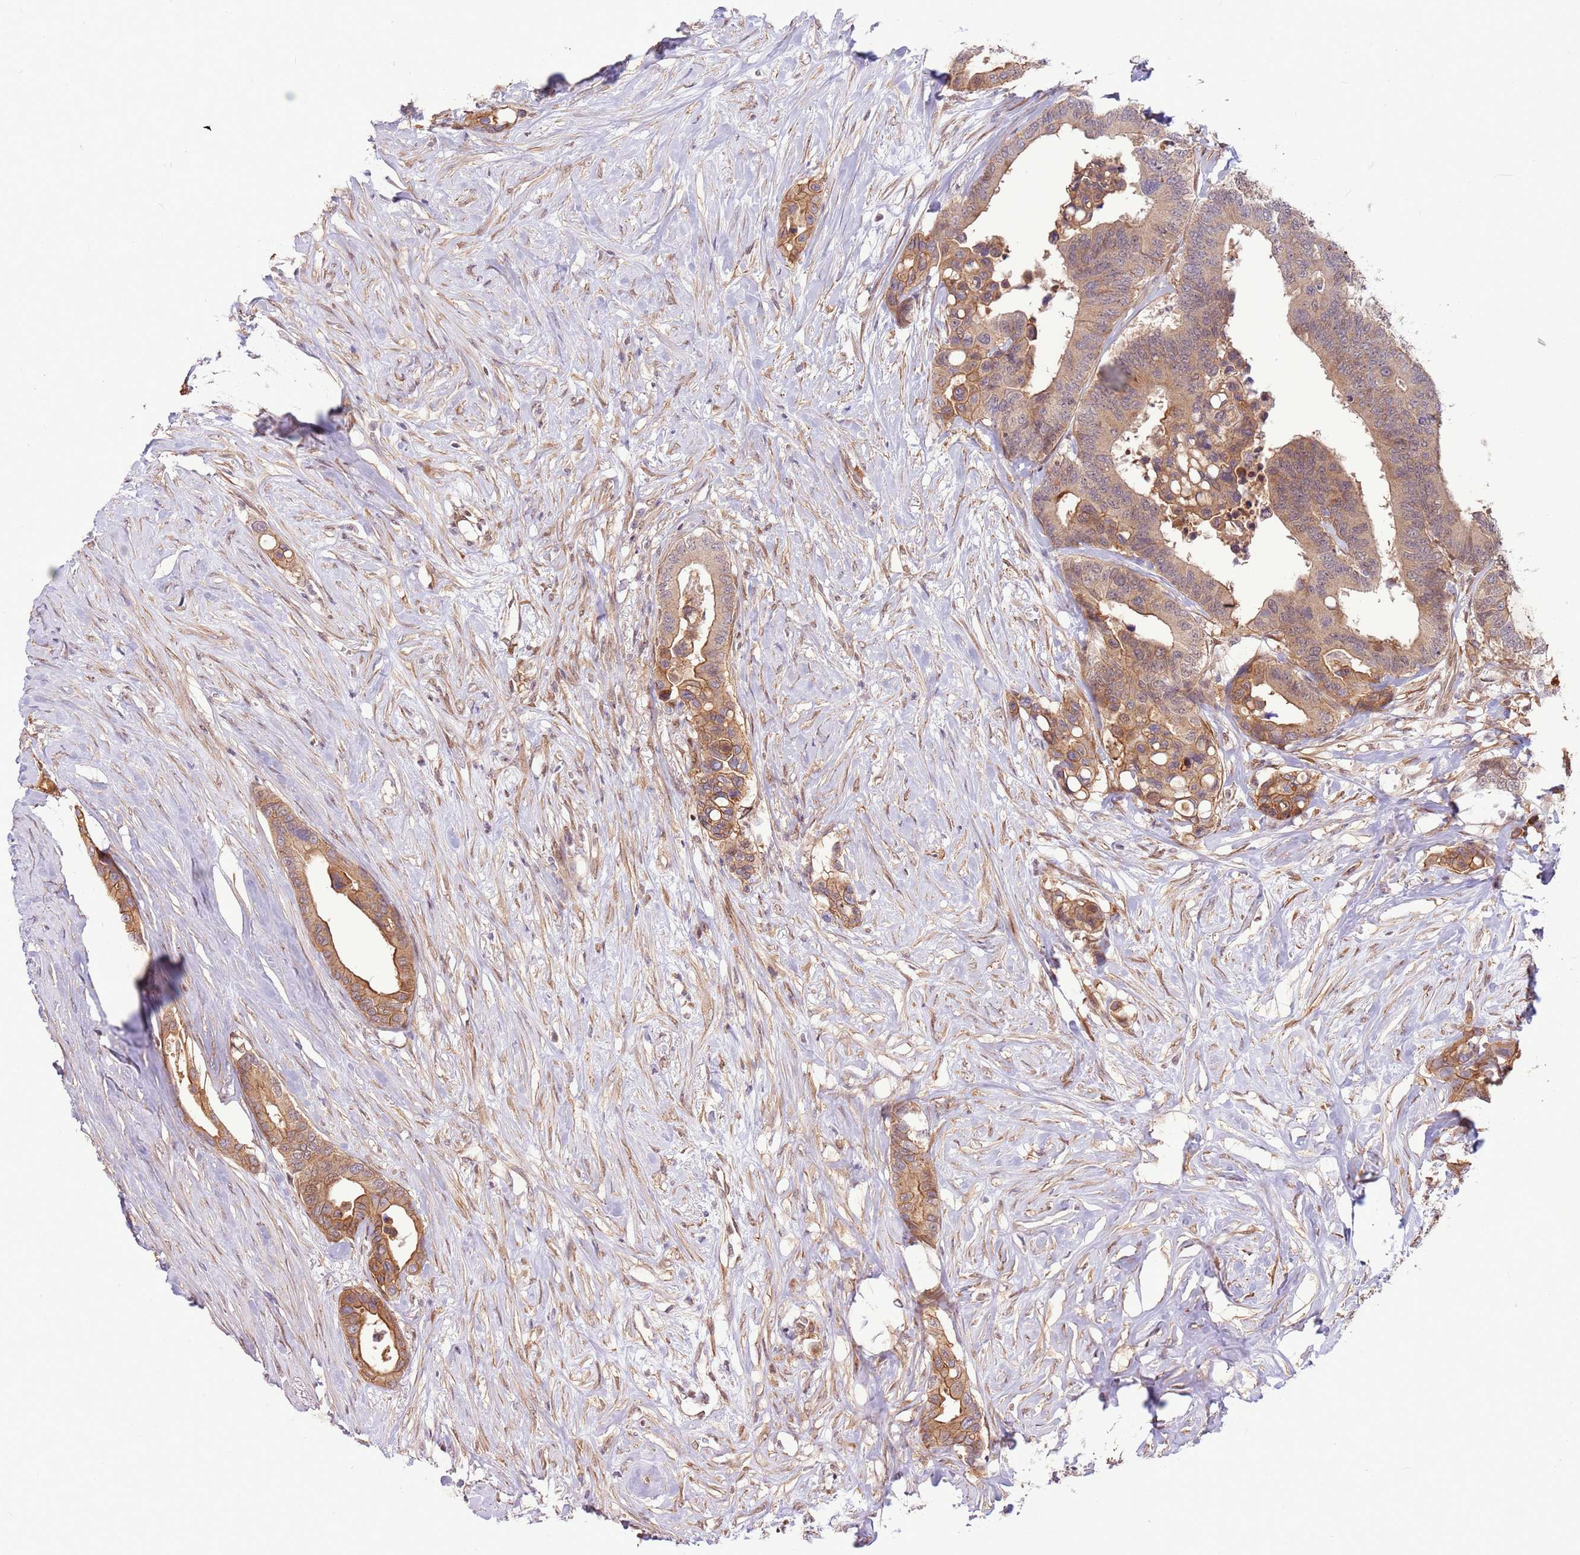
{"staining": {"intensity": "moderate", "quantity": ">75%", "location": "cytoplasmic/membranous"}, "tissue": "colorectal cancer", "cell_type": "Tumor cells", "image_type": "cancer", "snomed": [{"axis": "morphology", "description": "Normal tissue, NOS"}, {"axis": "morphology", "description": "Adenocarcinoma, NOS"}, {"axis": "topography", "description": "Colon"}], "caption": "This image demonstrates immunohistochemistry staining of colorectal cancer (adenocarcinoma), with medium moderate cytoplasmic/membranous staining in approximately >75% of tumor cells.", "gene": "DCAF4", "patient": {"sex": "male", "age": 82}}